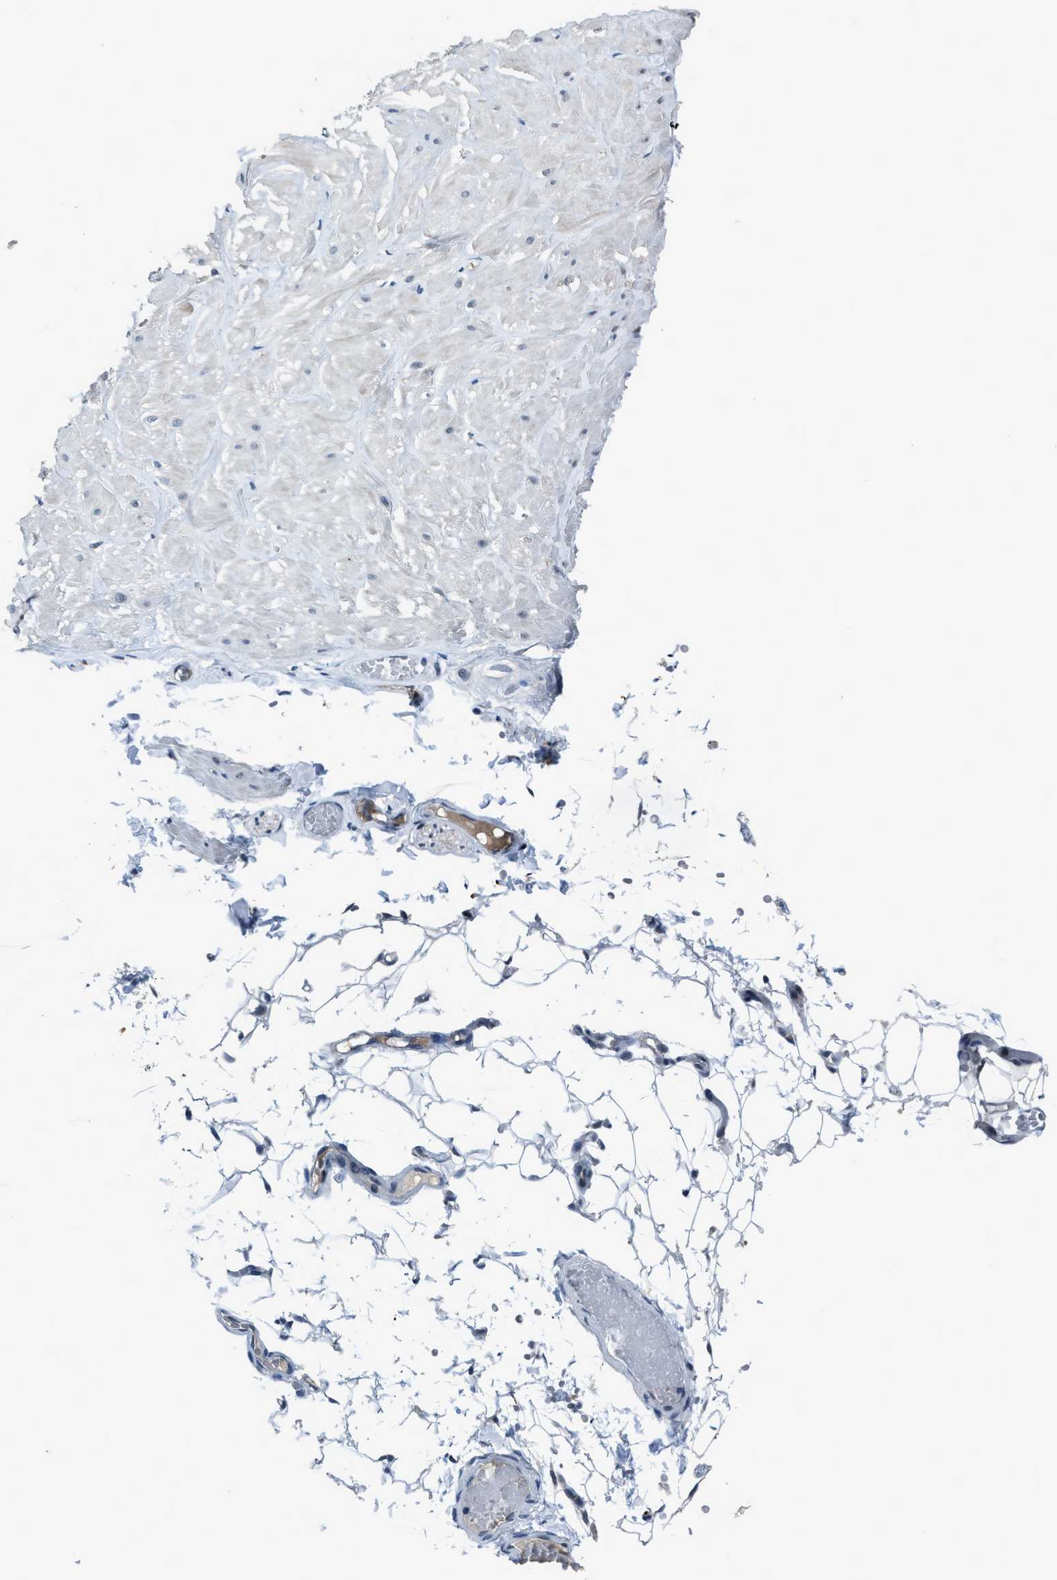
{"staining": {"intensity": "negative", "quantity": "none", "location": "none"}, "tissue": "adipose tissue", "cell_type": "Adipocytes", "image_type": "normal", "snomed": [{"axis": "morphology", "description": "Normal tissue, NOS"}, {"axis": "topography", "description": "Adipose tissue"}, {"axis": "topography", "description": "Vascular tissue"}, {"axis": "topography", "description": "Peripheral nerve tissue"}], "caption": "This is an immunohistochemistry (IHC) photomicrograph of normal adipose tissue. There is no expression in adipocytes.", "gene": "DUSP19", "patient": {"sex": "male", "age": 25}}